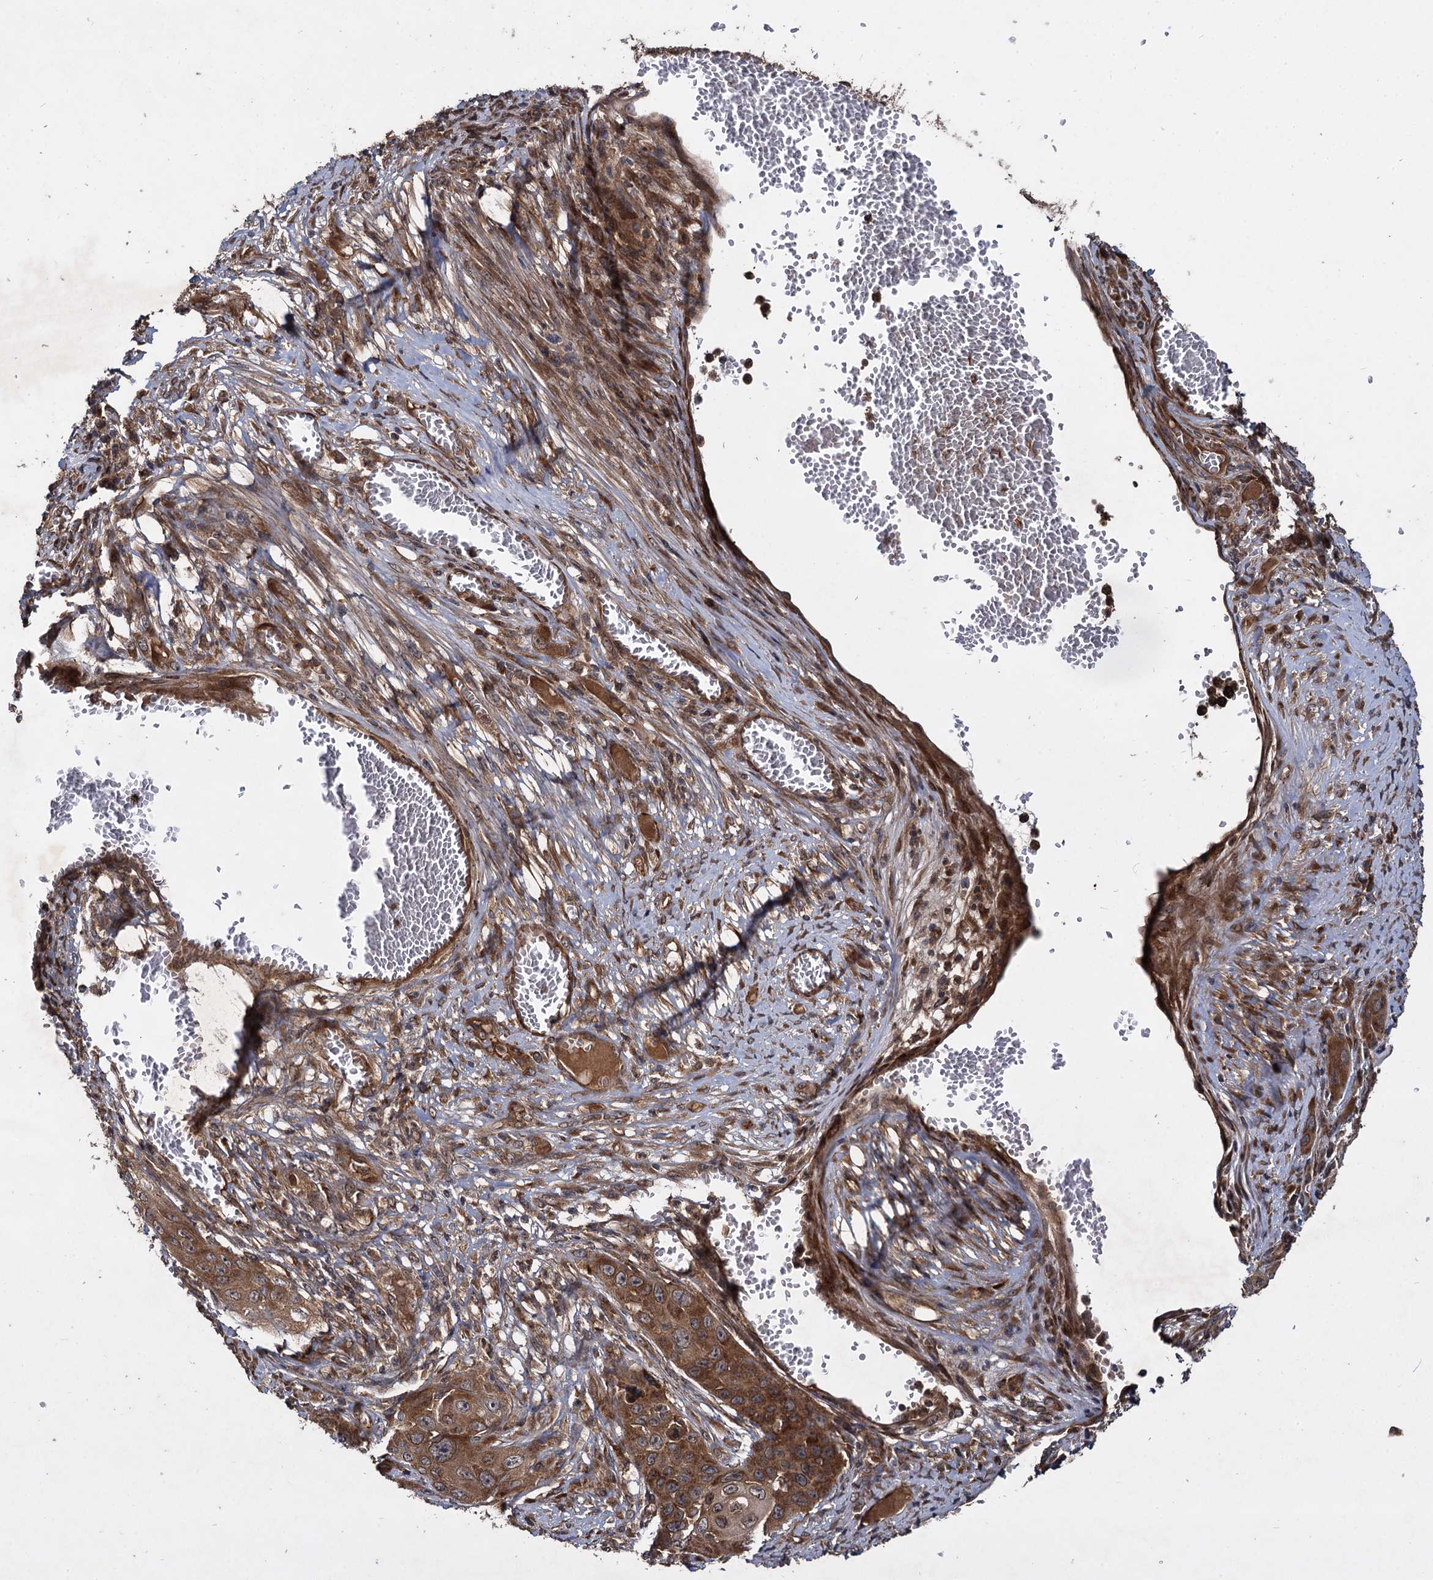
{"staining": {"intensity": "moderate", "quantity": ">75%", "location": "cytoplasmic/membranous,nuclear"}, "tissue": "skin cancer", "cell_type": "Tumor cells", "image_type": "cancer", "snomed": [{"axis": "morphology", "description": "Squamous cell carcinoma, NOS"}, {"axis": "topography", "description": "Skin"}], "caption": "This is an image of immunohistochemistry staining of skin cancer, which shows moderate expression in the cytoplasmic/membranous and nuclear of tumor cells.", "gene": "DCP1B", "patient": {"sex": "male", "age": 55}}